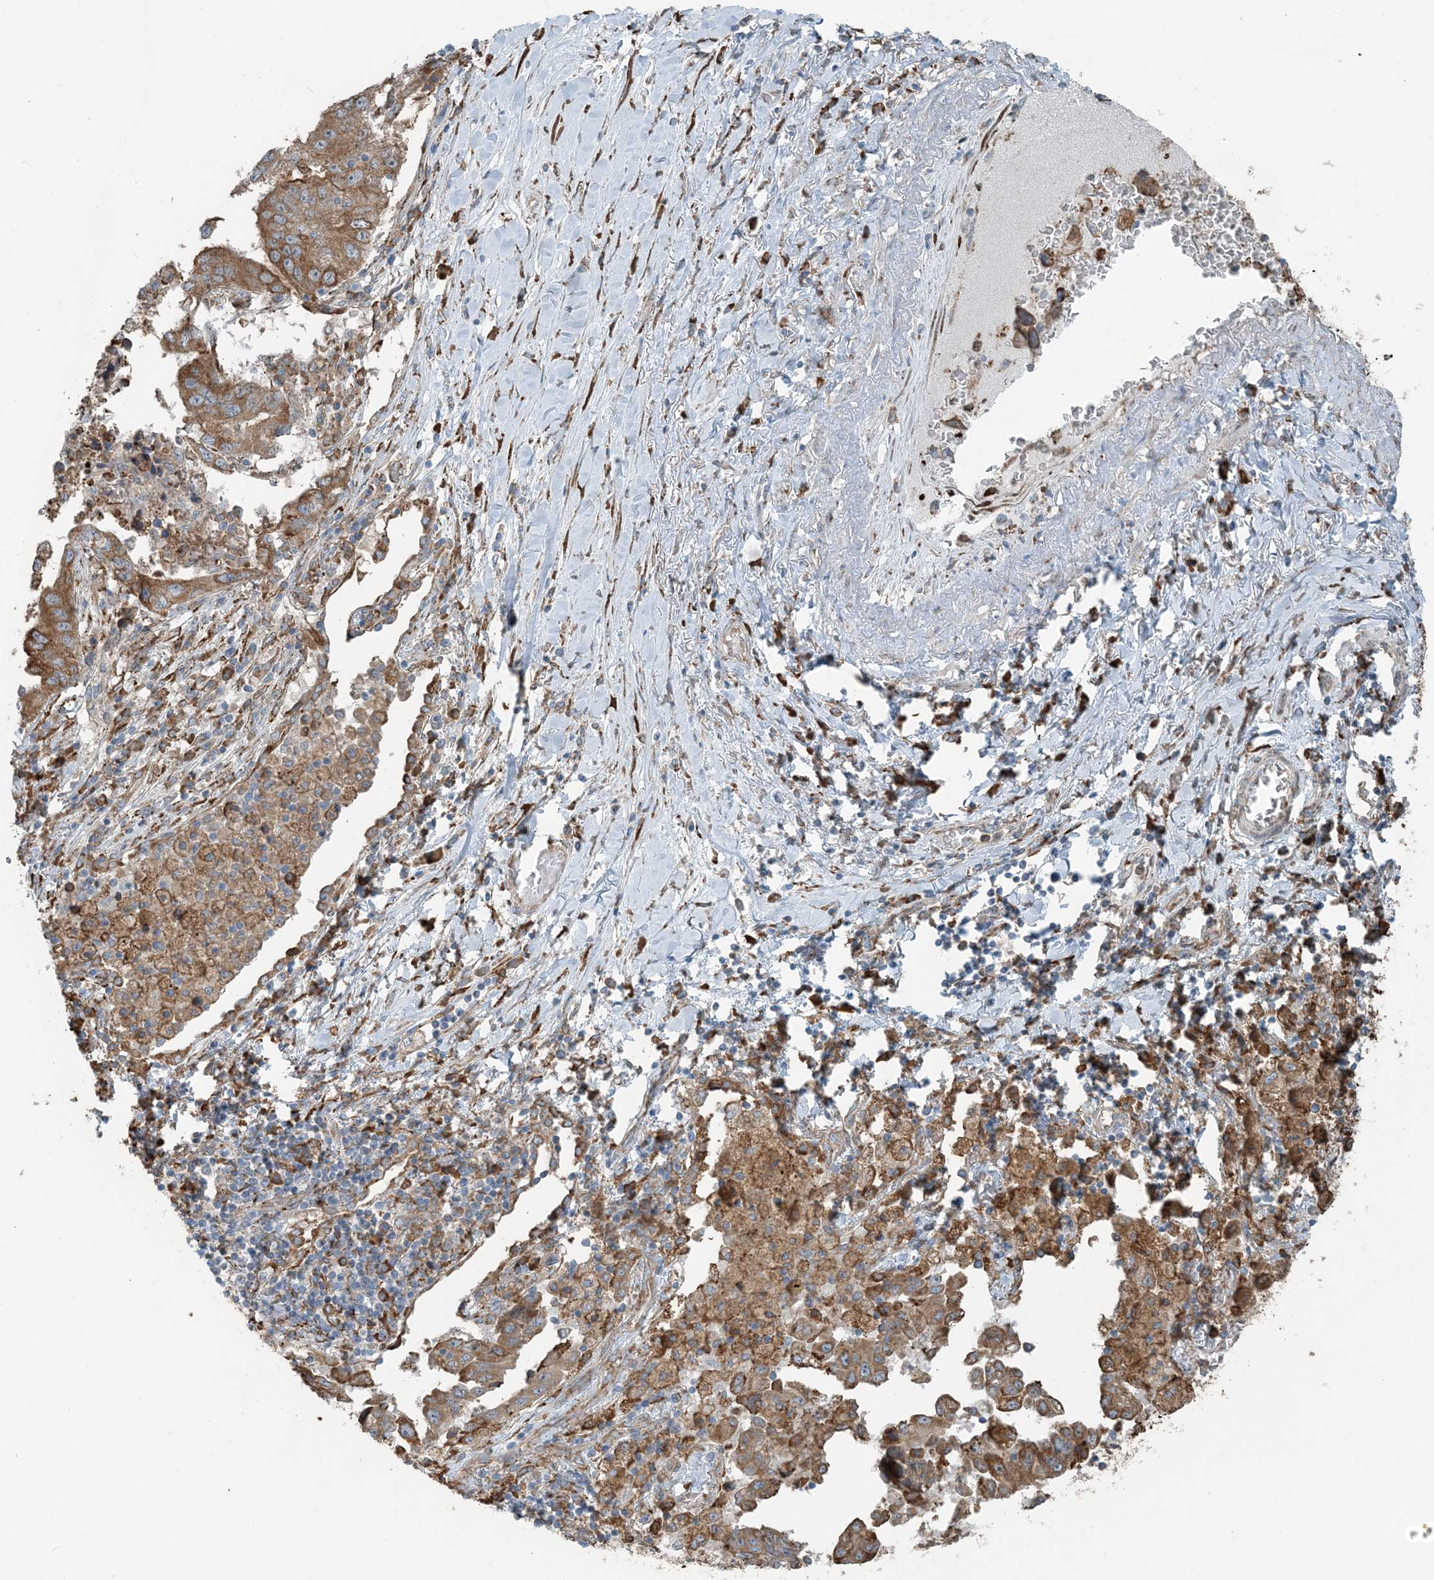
{"staining": {"intensity": "moderate", "quantity": ">75%", "location": "cytoplasmic/membranous"}, "tissue": "lung cancer", "cell_type": "Tumor cells", "image_type": "cancer", "snomed": [{"axis": "morphology", "description": "Adenocarcinoma, NOS"}, {"axis": "topography", "description": "Lung"}], "caption": "Protein staining reveals moderate cytoplasmic/membranous expression in approximately >75% of tumor cells in lung cancer.", "gene": "CERKL", "patient": {"sex": "female", "age": 51}}